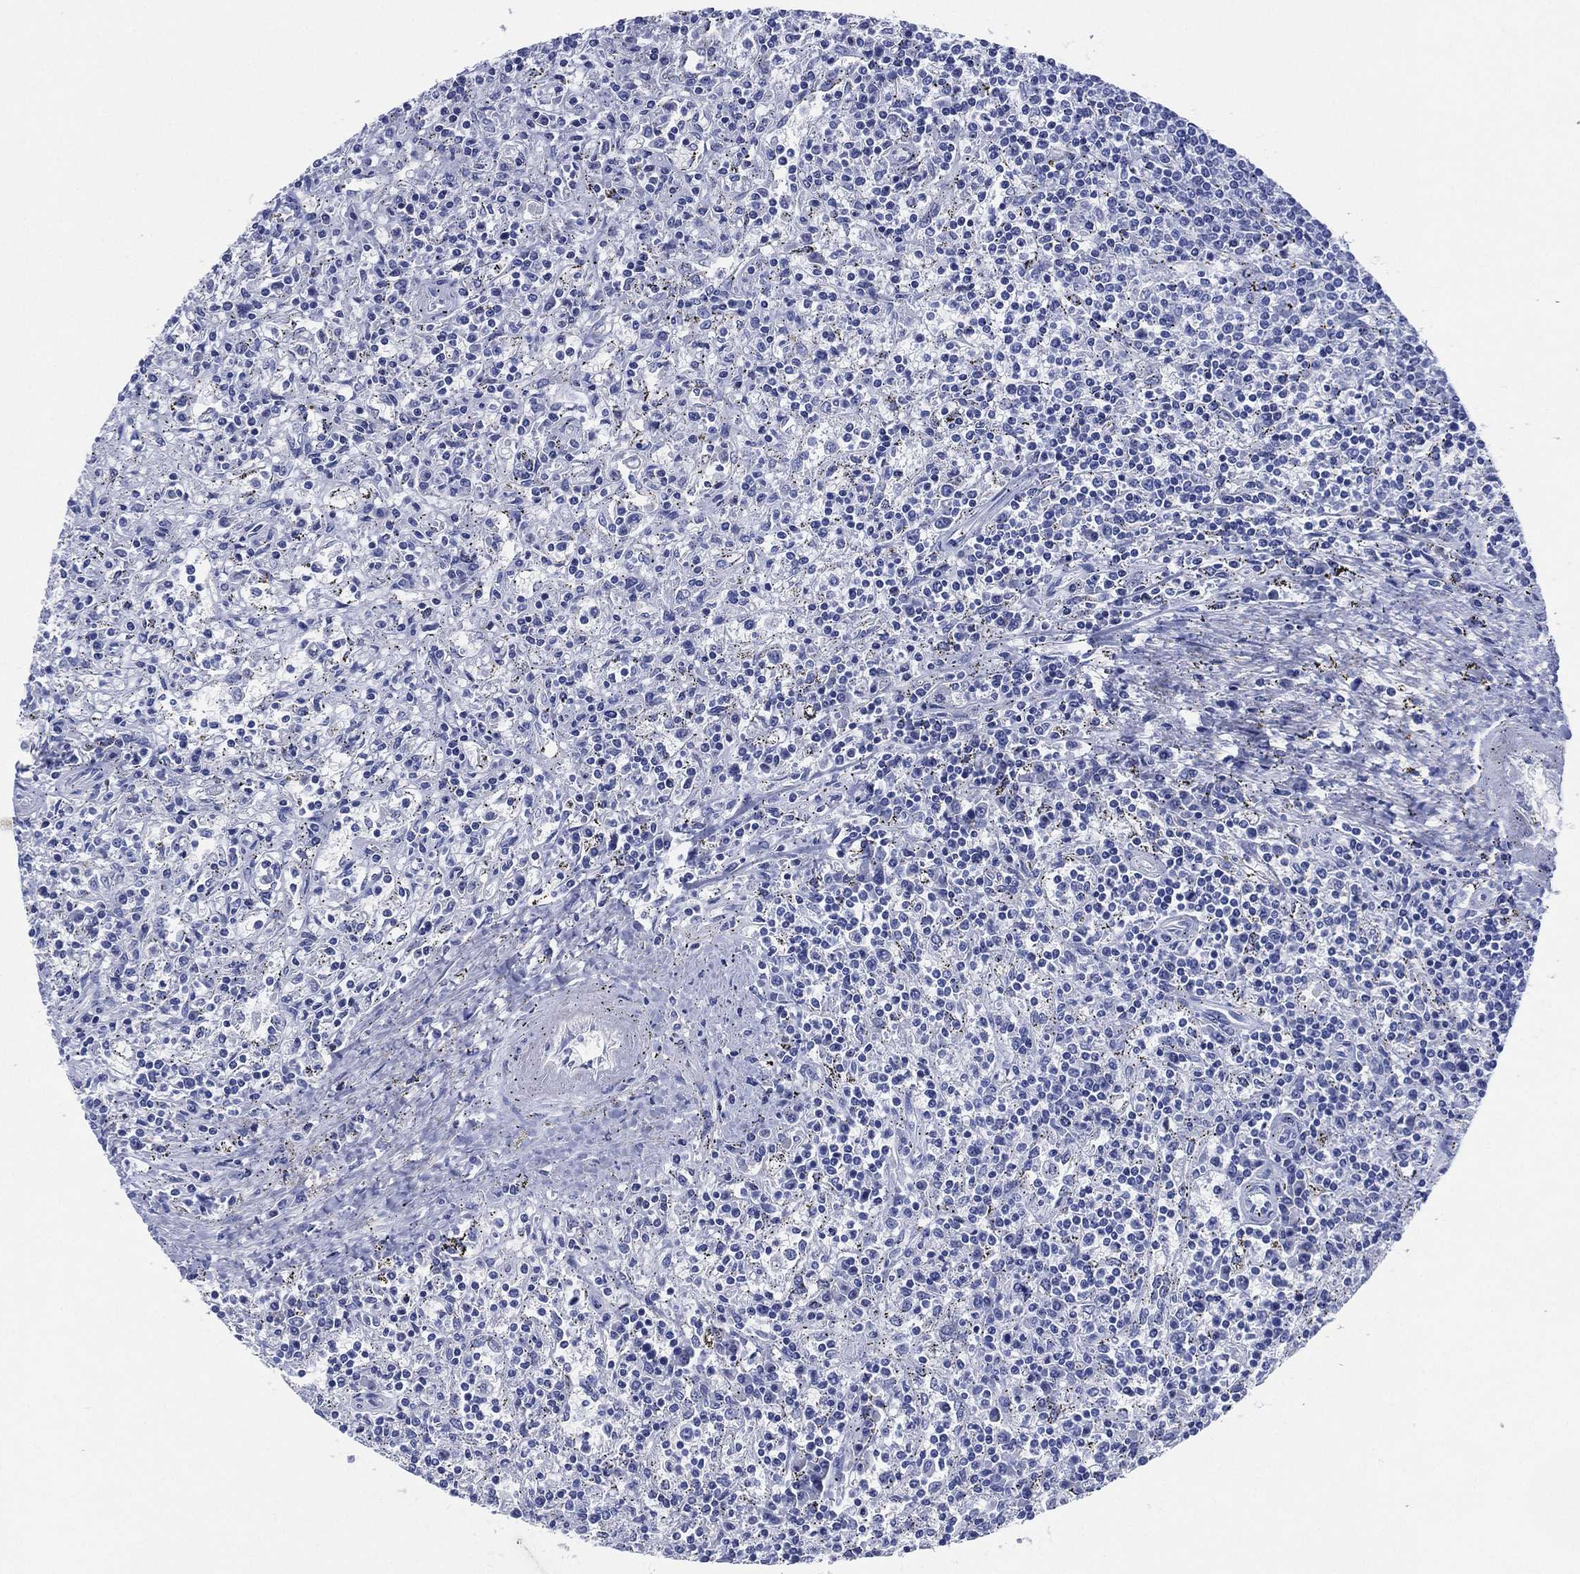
{"staining": {"intensity": "negative", "quantity": "none", "location": "none"}, "tissue": "lymphoma", "cell_type": "Tumor cells", "image_type": "cancer", "snomed": [{"axis": "morphology", "description": "Malignant lymphoma, non-Hodgkin's type, Low grade"}, {"axis": "topography", "description": "Spleen"}], "caption": "Immunohistochemical staining of malignant lymphoma, non-Hodgkin's type (low-grade) reveals no significant expression in tumor cells.", "gene": "SIGLECL1", "patient": {"sex": "male", "age": 62}}